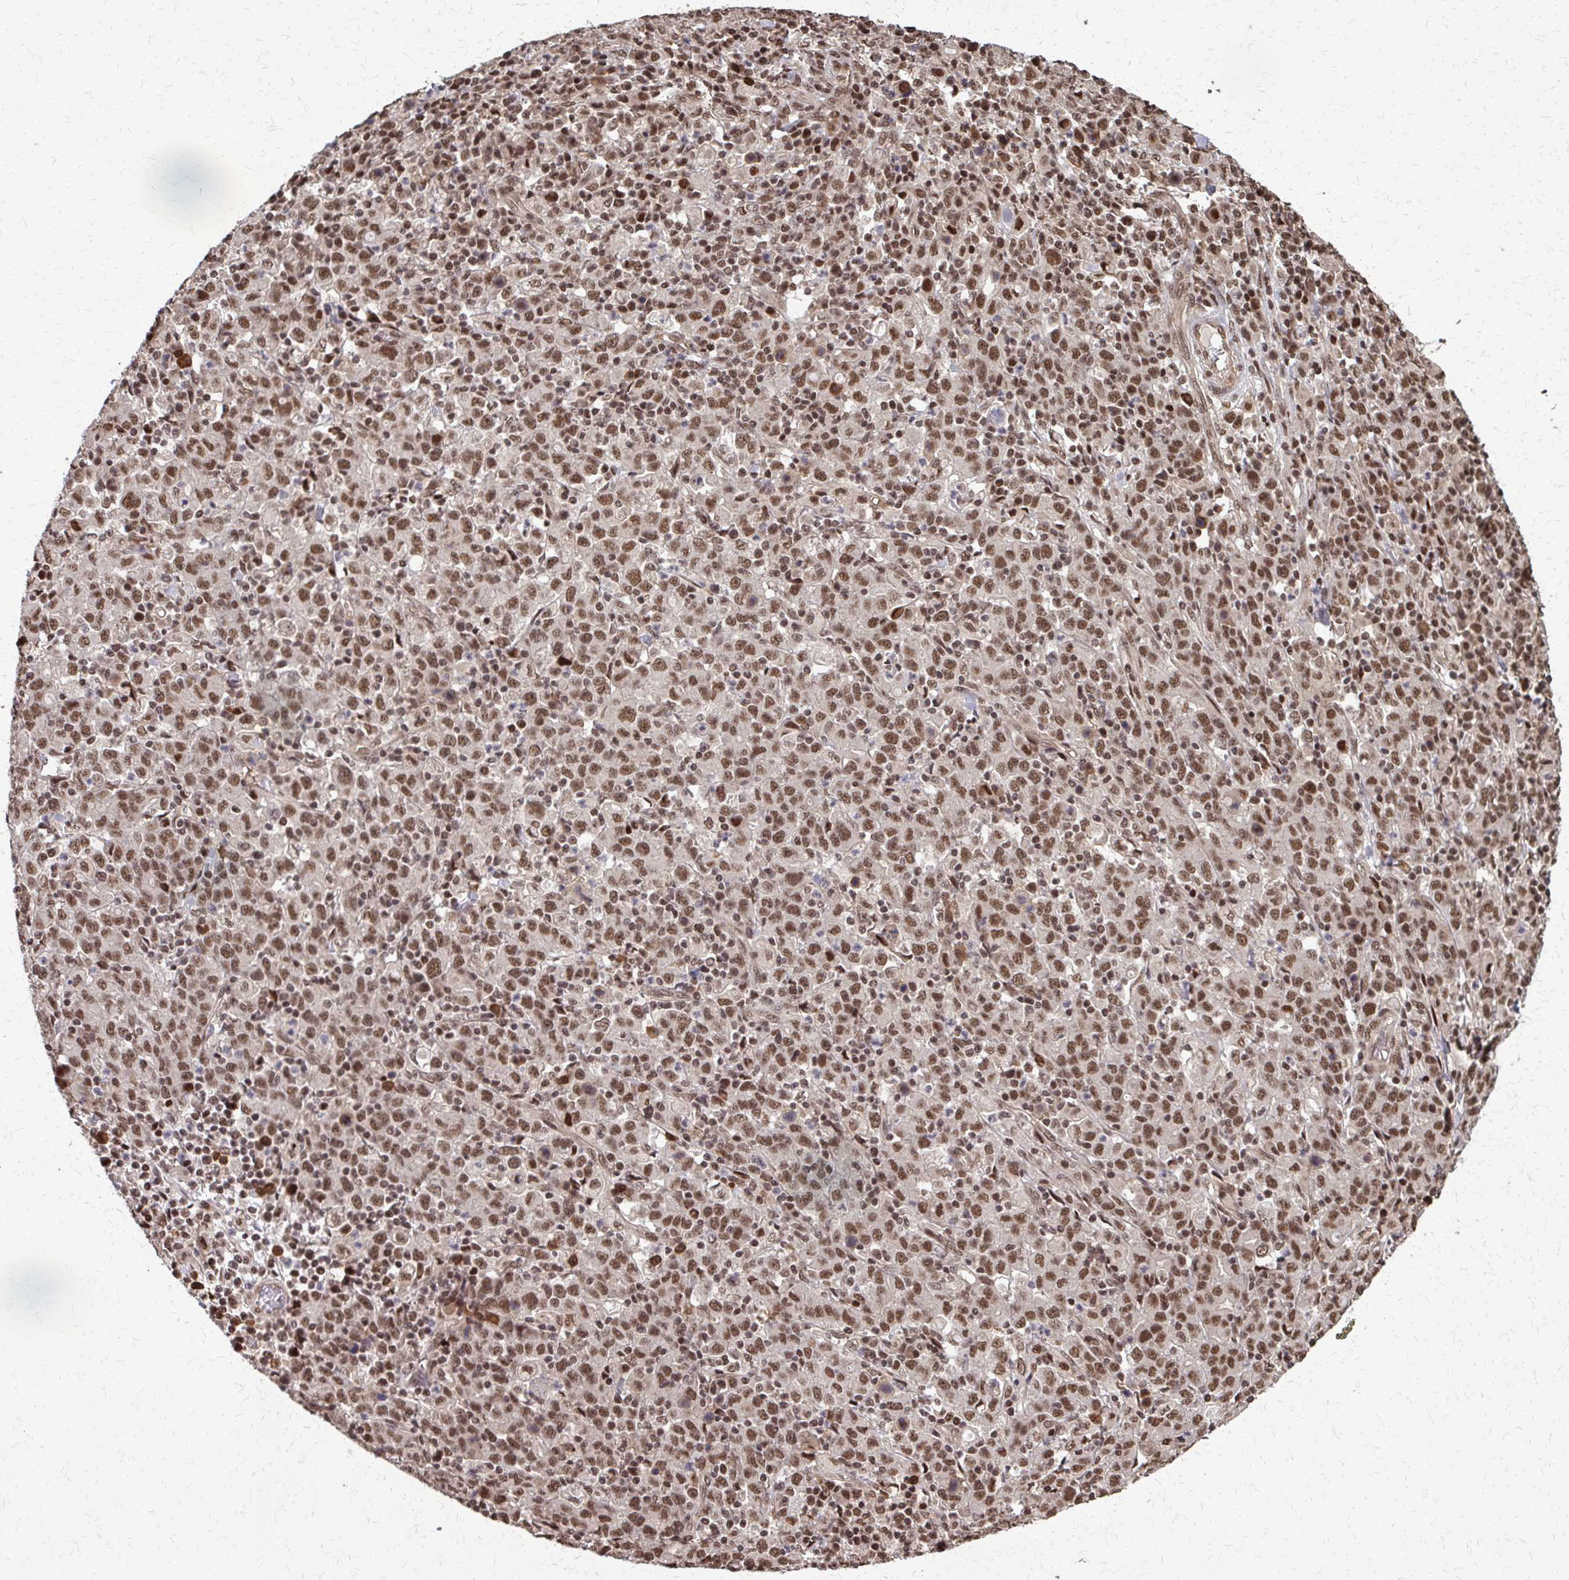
{"staining": {"intensity": "moderate", "quantity": ">75%", "location": "nuclear"}, "tissue": "stomach cancer", "cell_type": "Tumor cells", "image_type": "cancer", "snomed": [{"axis": "morphology", "description": "Adenocarcinoma, NOS"}, {"axis": "topography", "description": "Stomach, upper"}], "caption": "This is a histology image of immunohistochemistry staining of stomach cancer (adenocarcinoma), which shows moderate staining in the nuclear of tumor cells.", "gene": "SS18", "patient": {"sex": "male", "age": 69}}